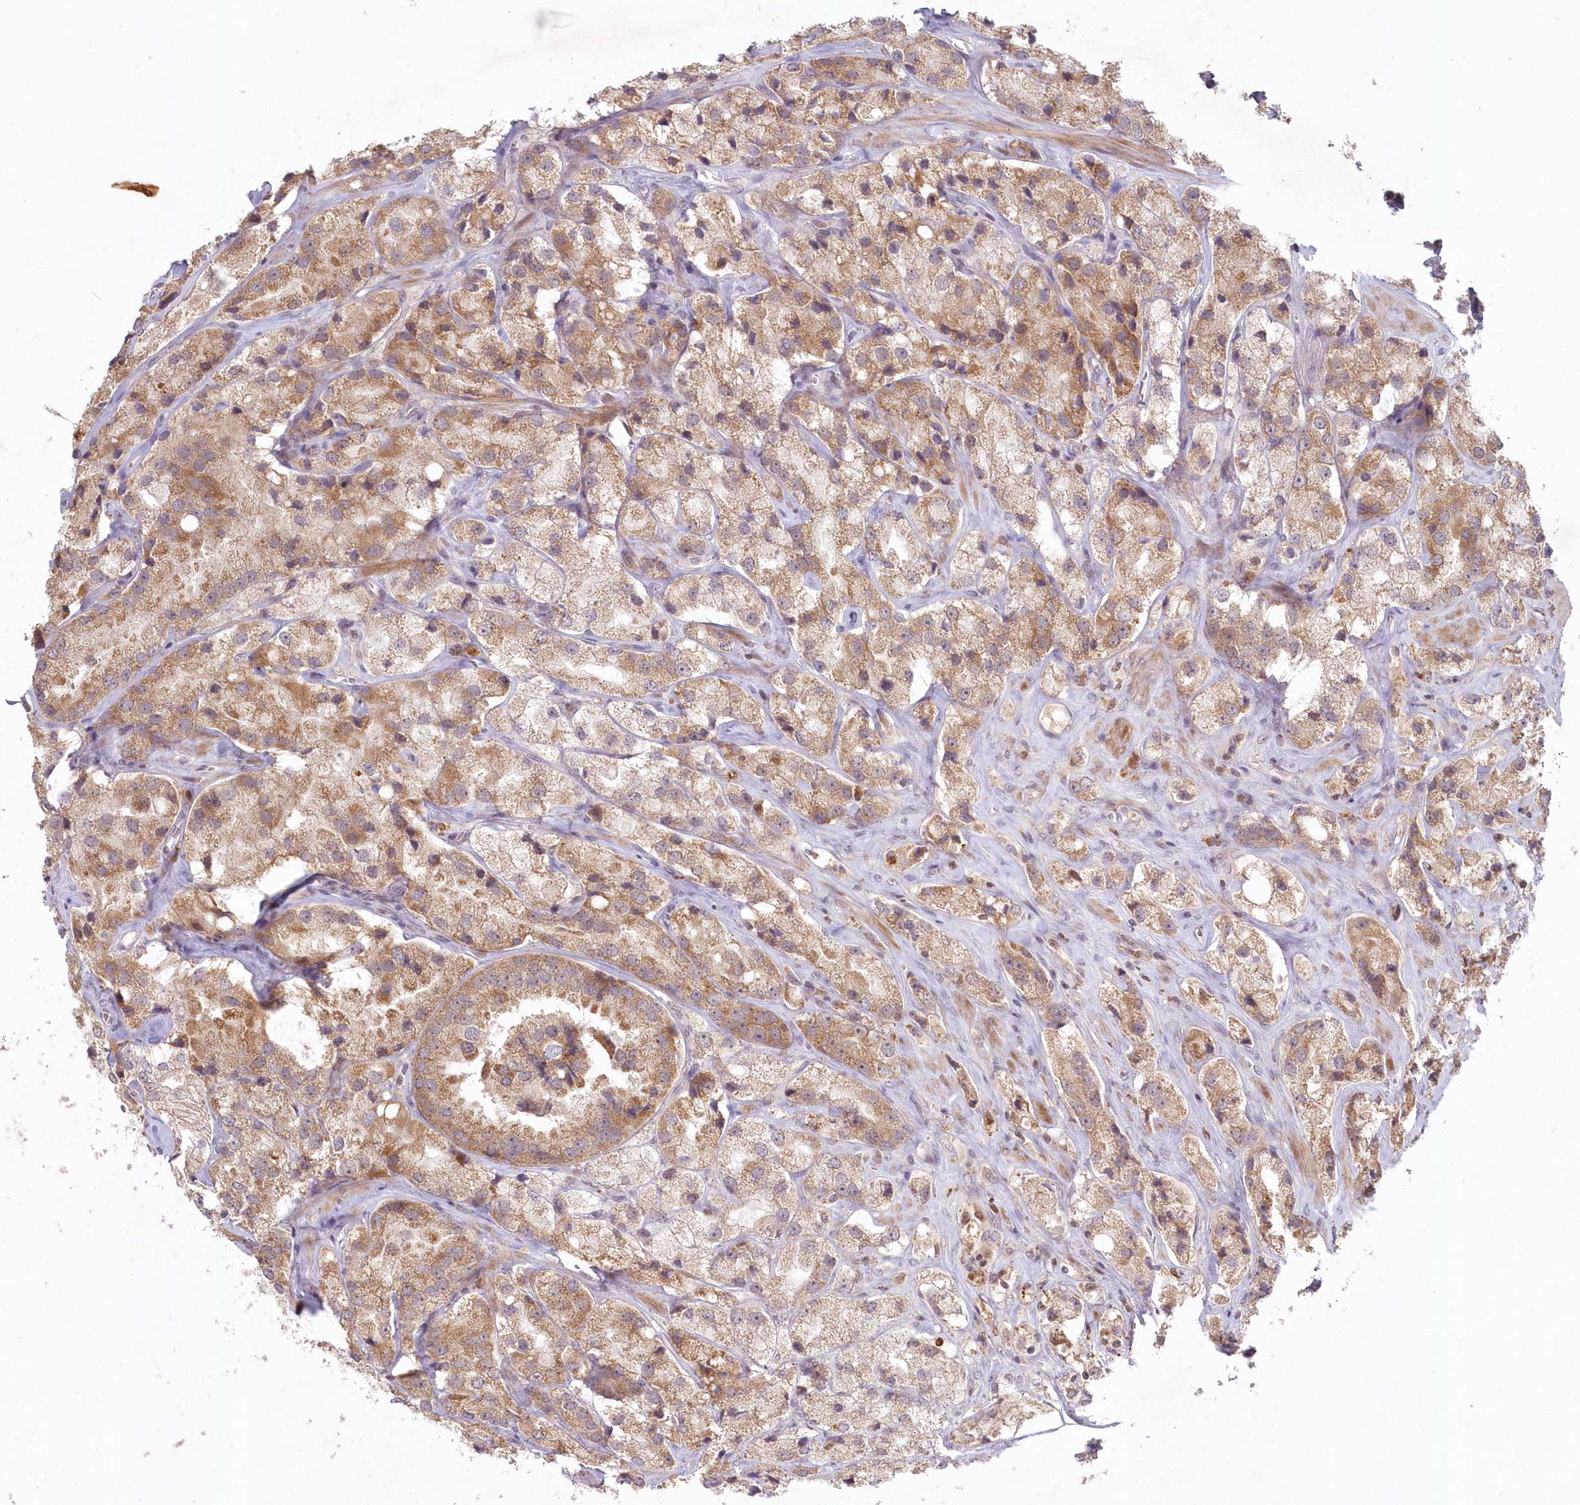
{"staining": {"intensity": "moderate", "quantity": ">75%", "location": "cytoplasmic/membranous"}, "tissue": "prostate cancer", "cell_type": "Tumor cells", "image_type": "cancer", "snomed": [{"axis": "morphology", "description": "Adenocarcinoma, High grade"}, {"axis": "topography", "description": "Prostate"}], "caption": "IHC histopathology image of prostate cancer (adenocarcinoma (high-grade)) stained for a protein (brown), which exhibits medium levels of moderate cytoplasmic/membranous staining in approximately >75% of tumor cells.", "gene": "ASCC1", "patient": {"sex": "male", "age": 66}}